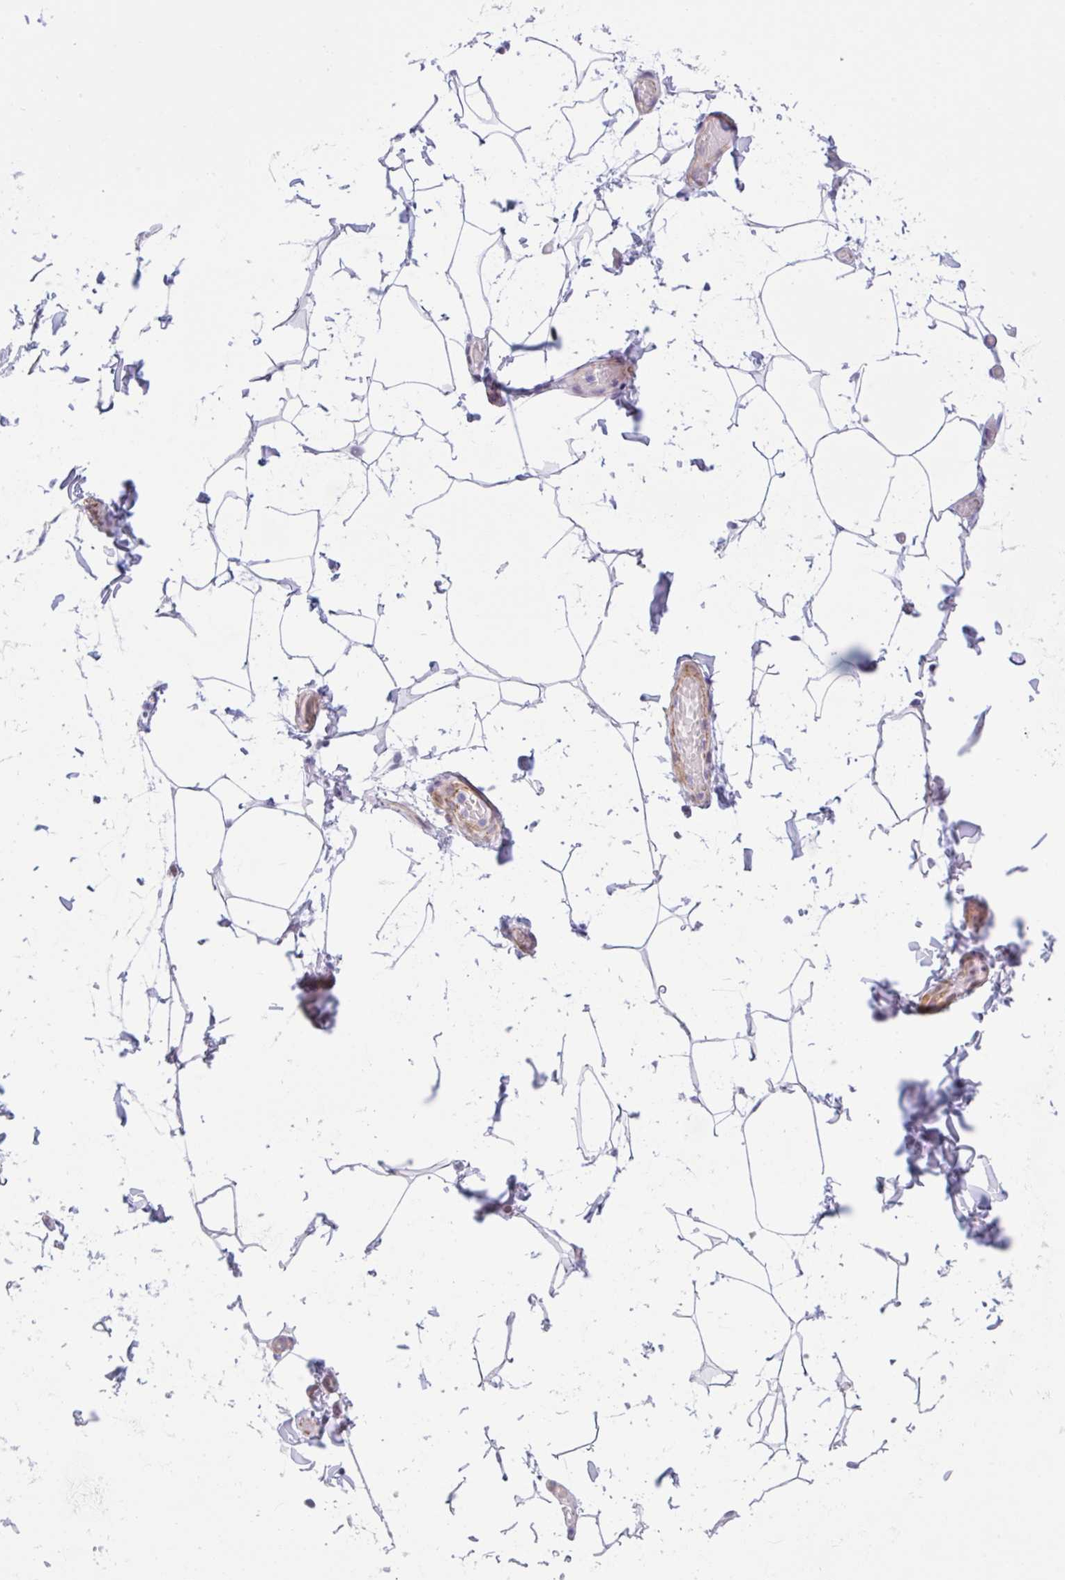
{"staining": {"intensity": "negative", "quantity": "none", "location": "none"}, "tissue": "adipose tissue", "cell_type": "Adipocytes", "image_type": "normal", "snomed": [{"axis": "morphology", "description": "Normal tissue, NOS"}, {"axis": "topography", "description": "Soft tissue"}, {"axis": "topography", "description": "Adipose tissue"}, {"axis": "topography", "description": "Vascular tissue"}, {"axis": "topography", "description": "Peripheral nerve tissue"}], "caption": "Immunohistochemistry photomicrograph of benign human adipose tissue stained for a protein (brown), which shows no staining in adipocytes. (DAB (3,3'-diaminobenzidine) IHC, high magnification).", "gene": "AHCYL2", "patient": {"sex": "male", "age": 29}}